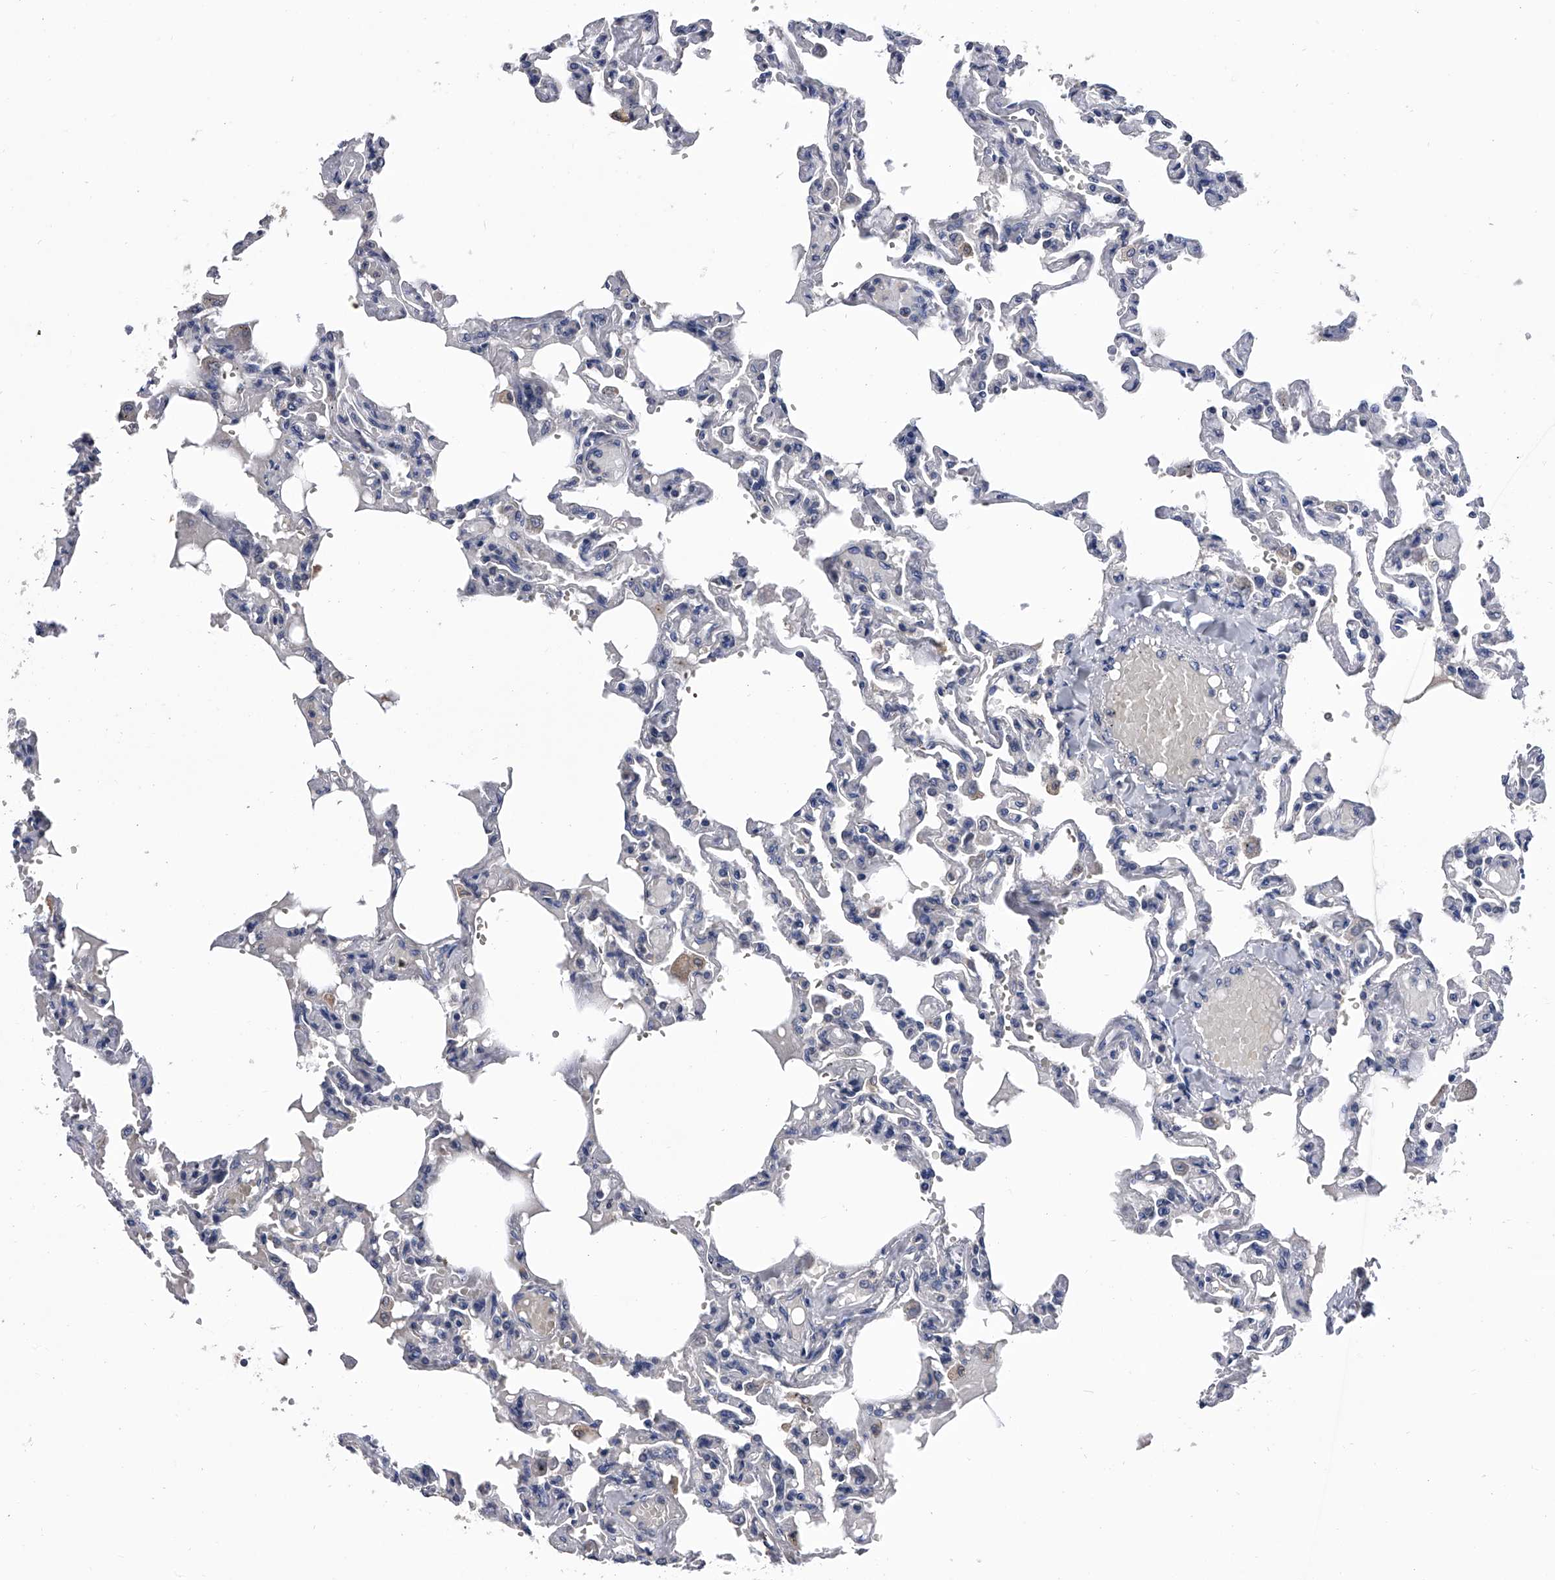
{"staining": {"intensity": "negative", "quantity": "none", "location": "none"}, "tissue": "lung", "cell_type": "Alveolar cells", "image_type": "normal", "snomed": [{"axis": "morphology", "description": "Normal tissue, NOS"}, {"axis": "topography", "description": "Lung"}], "caption": "DAB immunohistochemical staining of normal lung shows no significant expression in alveolar cells. The staining is performed using DAB (3,3'-diaminobenzidine) brown chromogen with nuclei counter-stained in using hematoxylin.", "gene": "EFCAB7", "patient": {"sex": "male", "age": 21}}